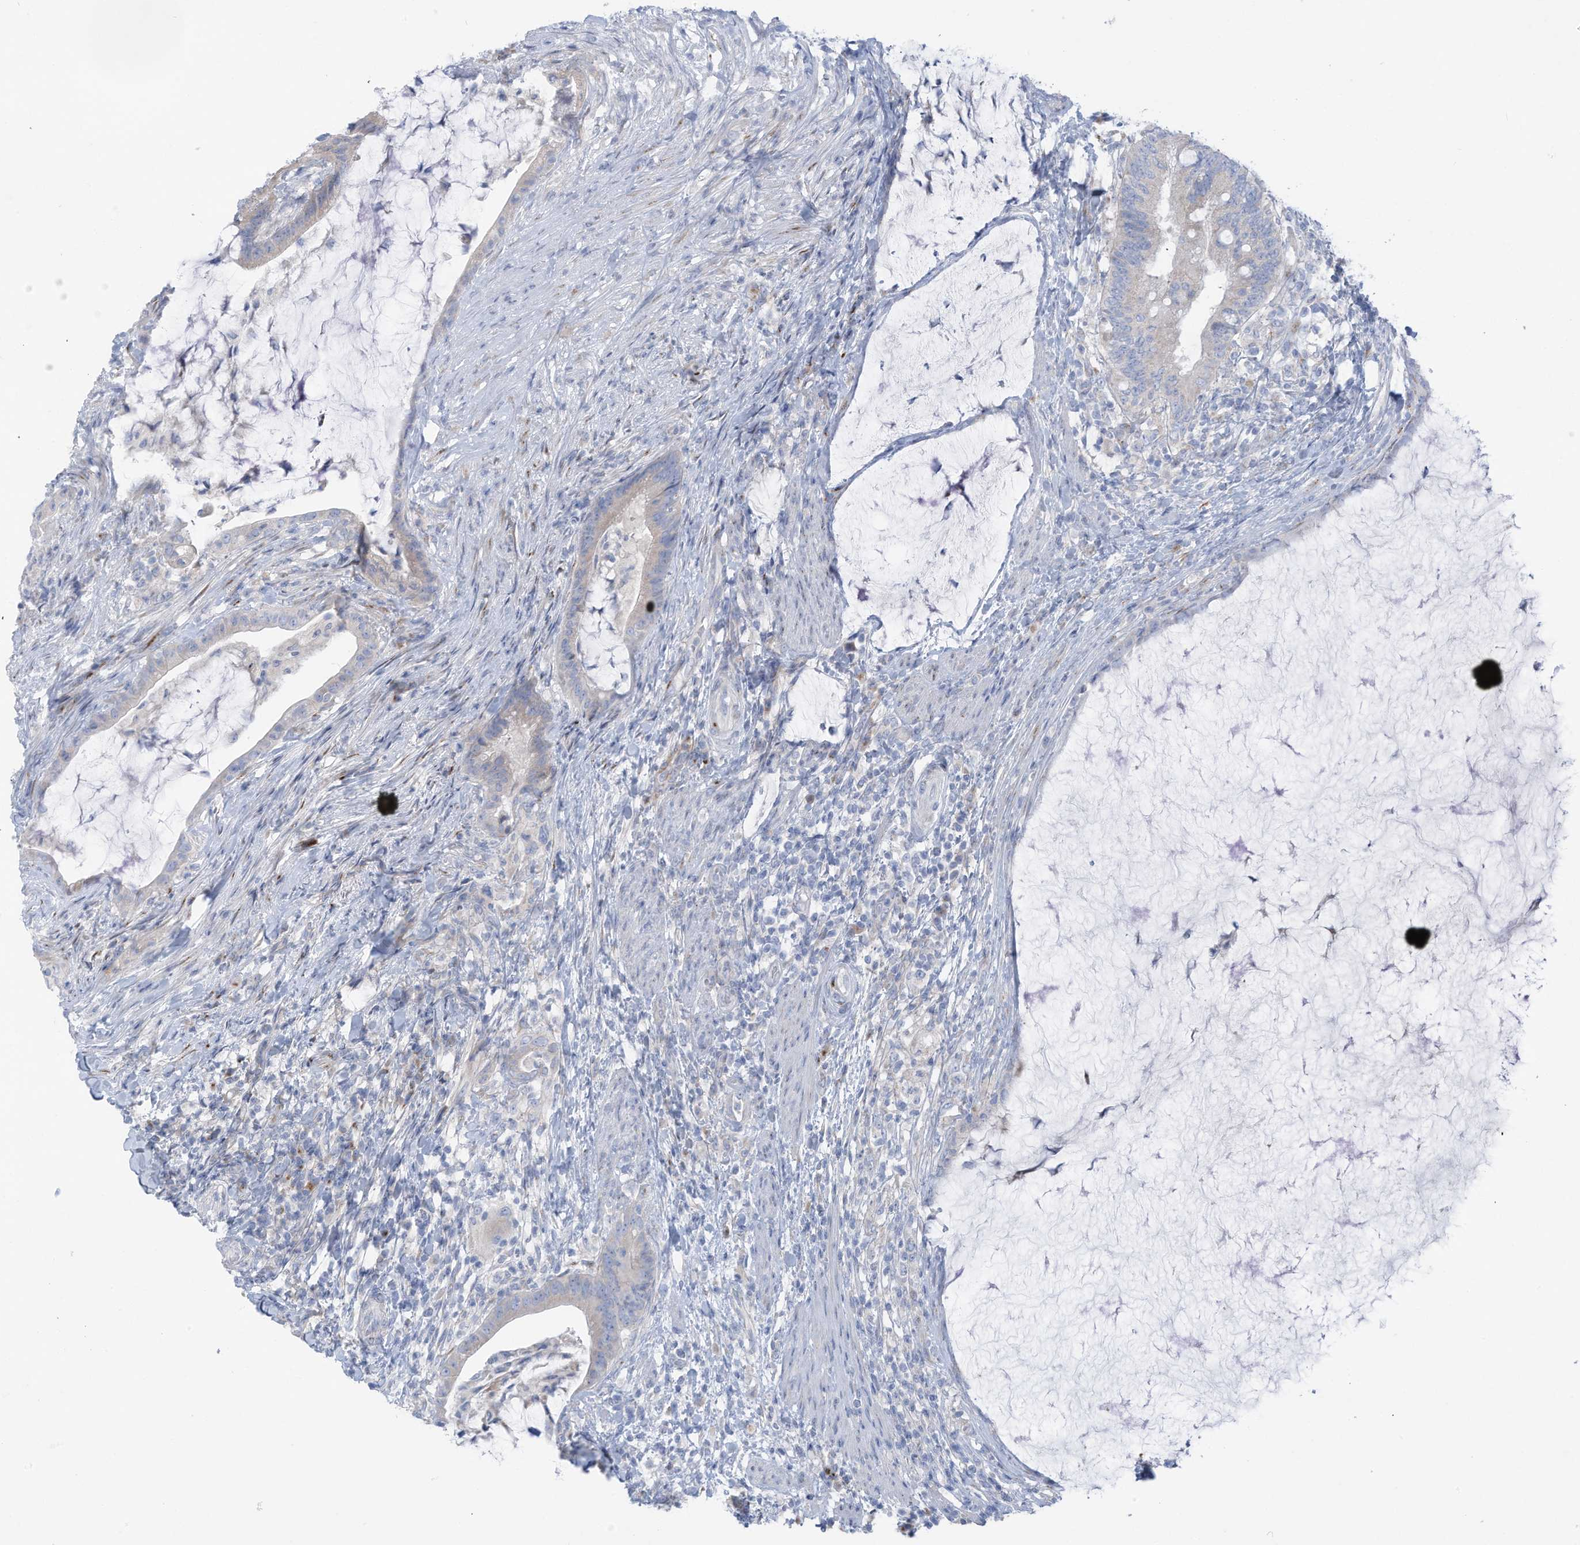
{"staining": {"intensity": "weak", "quantity": "25%-75%", "location": "cytoplasmic/membranous"}, "tissue": "colorectal cancer", "cell_type": "Tumor cells", "image_type": "cancer", "snomed": [{"axis": "morphology", "description": "Adenocarcinoma, NOS"}, {"axis": "topography", "description": "Colon"}], "caption": "Weak cytoplasmic/membranous positivity for a protein is seen in approximately 25%-75% of tumor cells of colorectal cancer (adenocarcinoma) using immunohistochemistry (IHC).", "gene": "TRMT2B", "patient": {"sex": "female", "age": 66}}